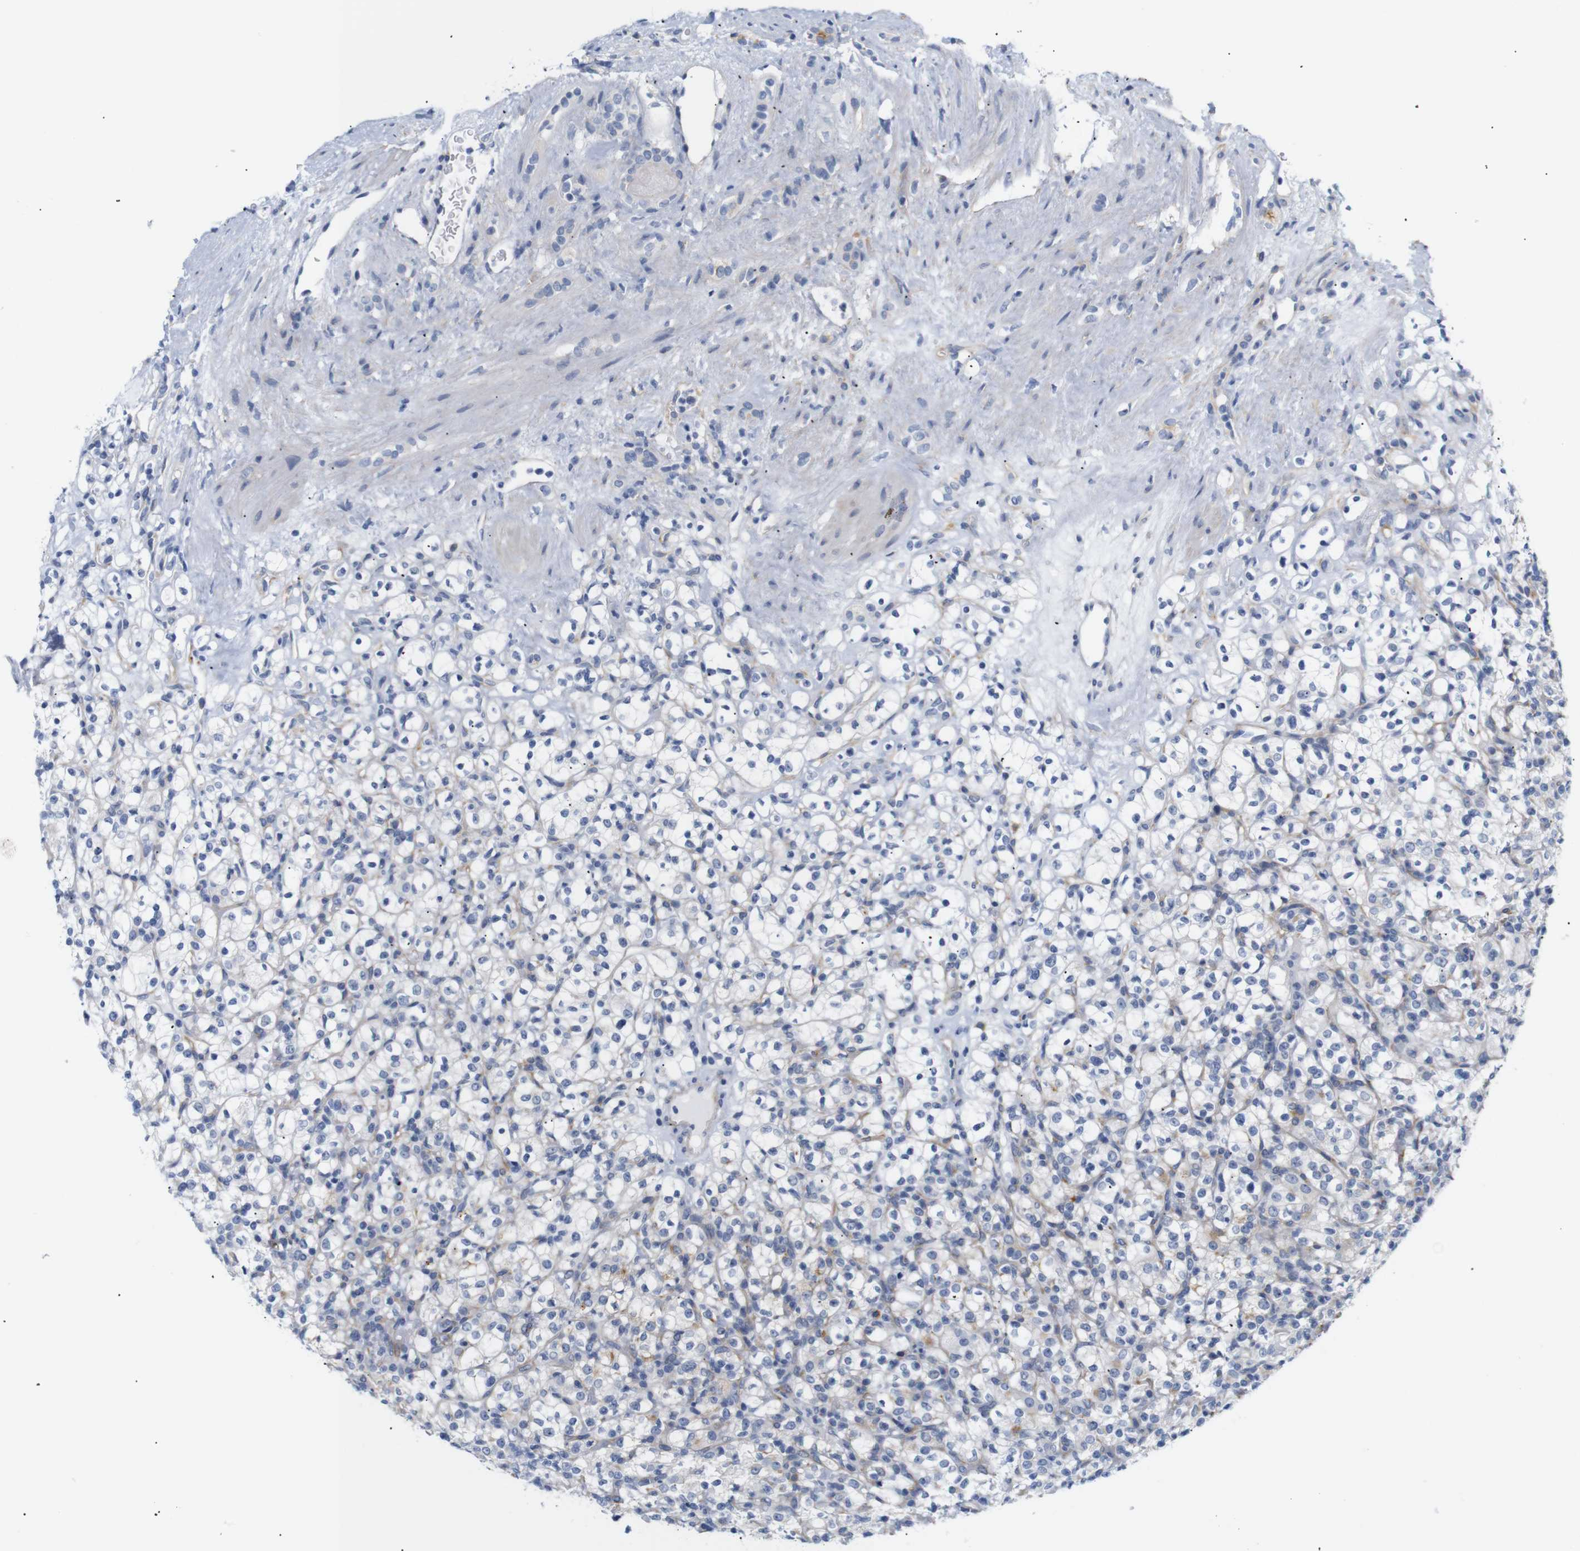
{"staining": {"intensity": "negative", "quantity": "none", "location": "none"}, "tissue": "renal cancer", "cell_type": "Tumor cells", "image_type": "cancer", "snomed": [{"axis": "morphology", "description": "Normal tissue, NOS"}, {"axis": "morphology", "description": "Adenocarcinoma, NOS"}, {"axis": "topography", "description": "Kidney"}], "caption": "High magnification brightfield microscopy of renal cancer (adenocarcinoma) stained with DAB (brown) and counterstained with hematoxylin (blue): tumor cells show no significant staining.", "gene": "STMN3", "patient": {"sex": "female", "age": 72}}